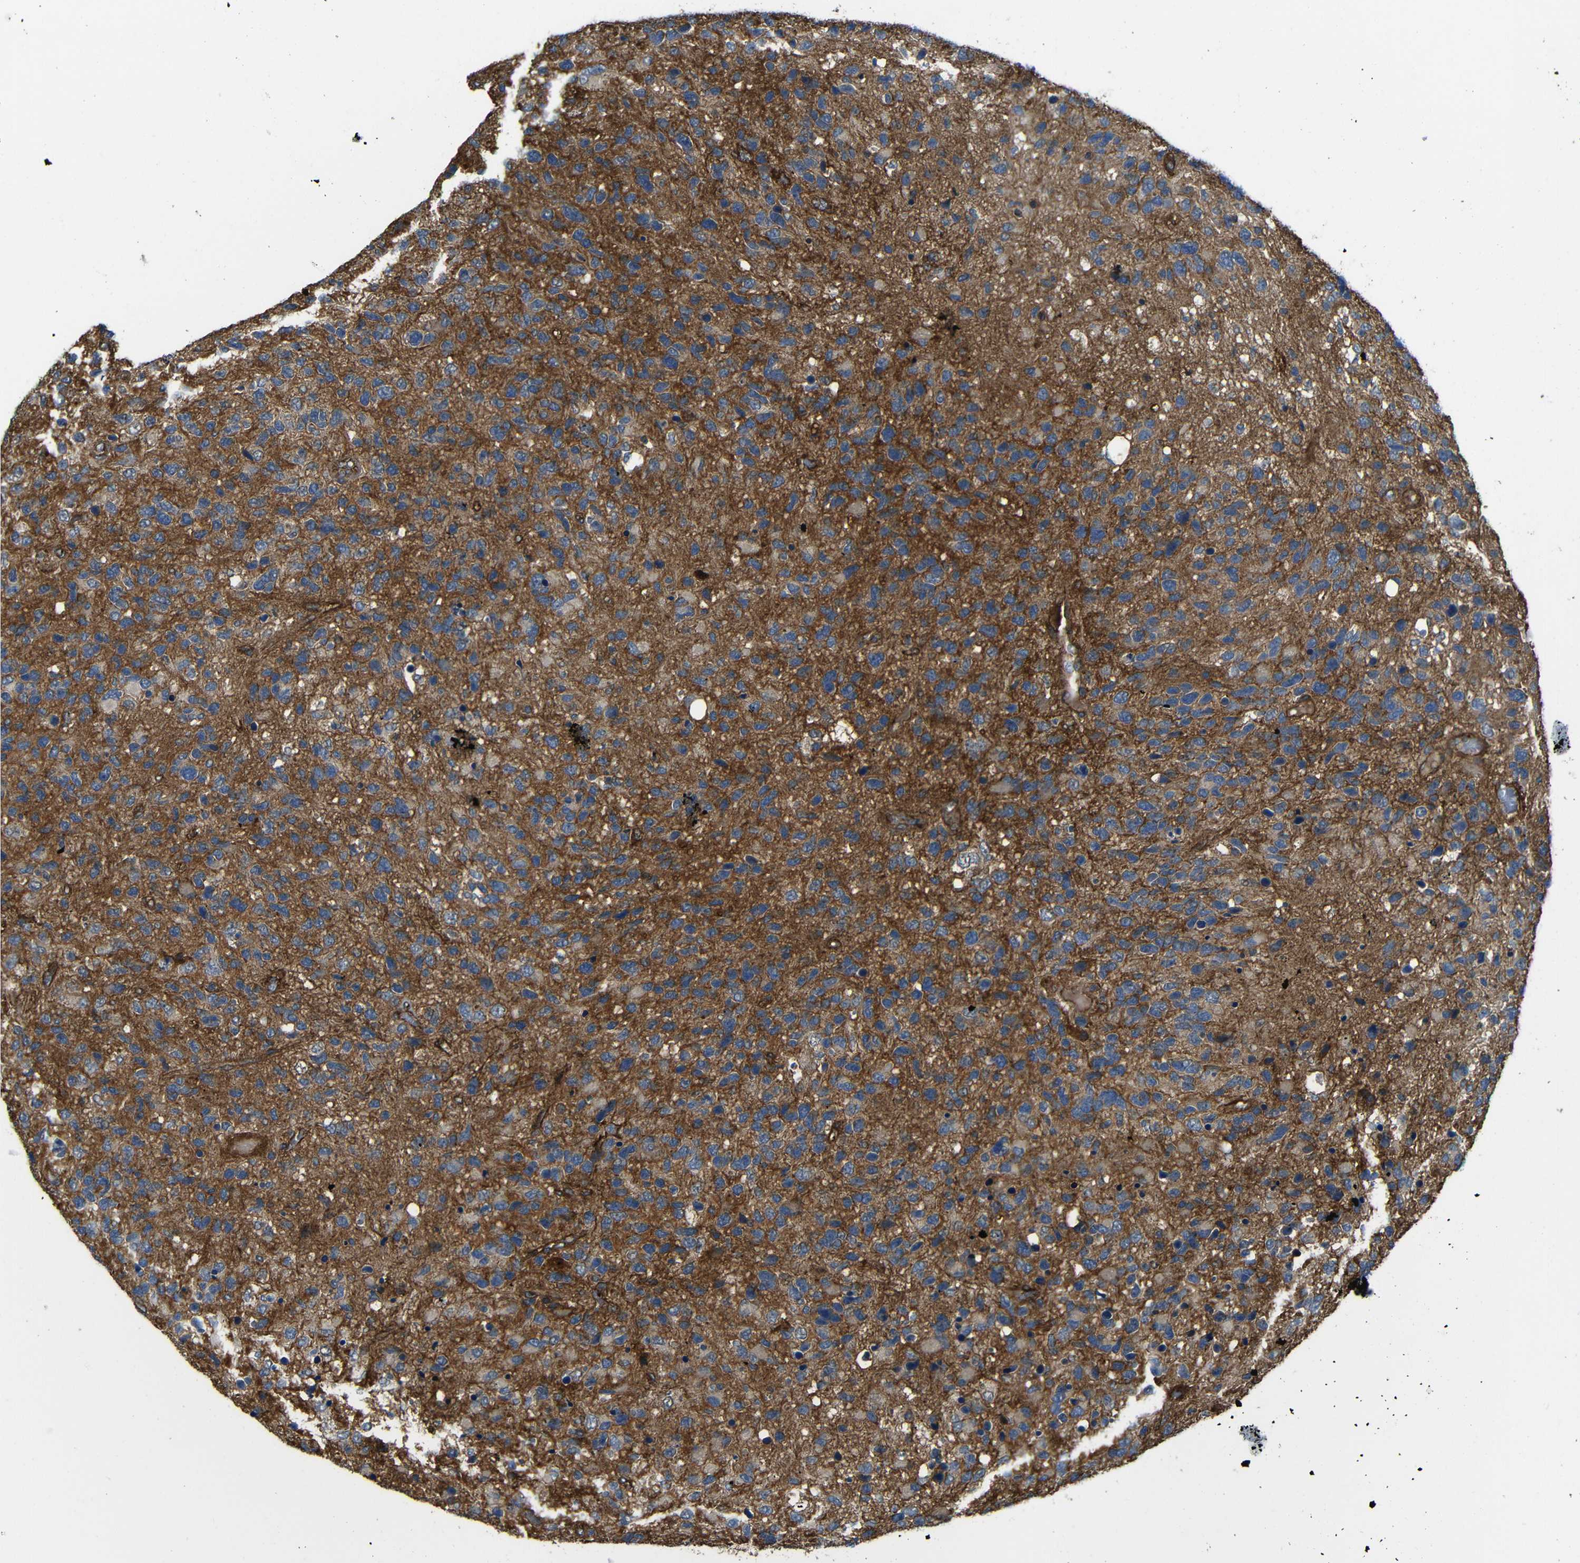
{"staining": {"intensity": "weak", "quantity": ">75%", "location": "cytoplasmic/membranous"}, "tissue": "glioma", "cell_type": "Tumor cells", "image_type": "cancer", "snomed": [{"axis": "morphology", "description": "Glioma, malignant, High grade"}, {"axis": "topography", "description": "Brain"}], "caption": "Immunohistochemistry (DAB) staining of human malignant high-grade glioma reveals weak cytoplasmic/membranous protein expression in approximately >75% of tumor cells. (DAB = brown stain, brightfield microscopy at high magnification).", "gene": "PTCH1", "patient": {"sex": "female", "age": 58}}